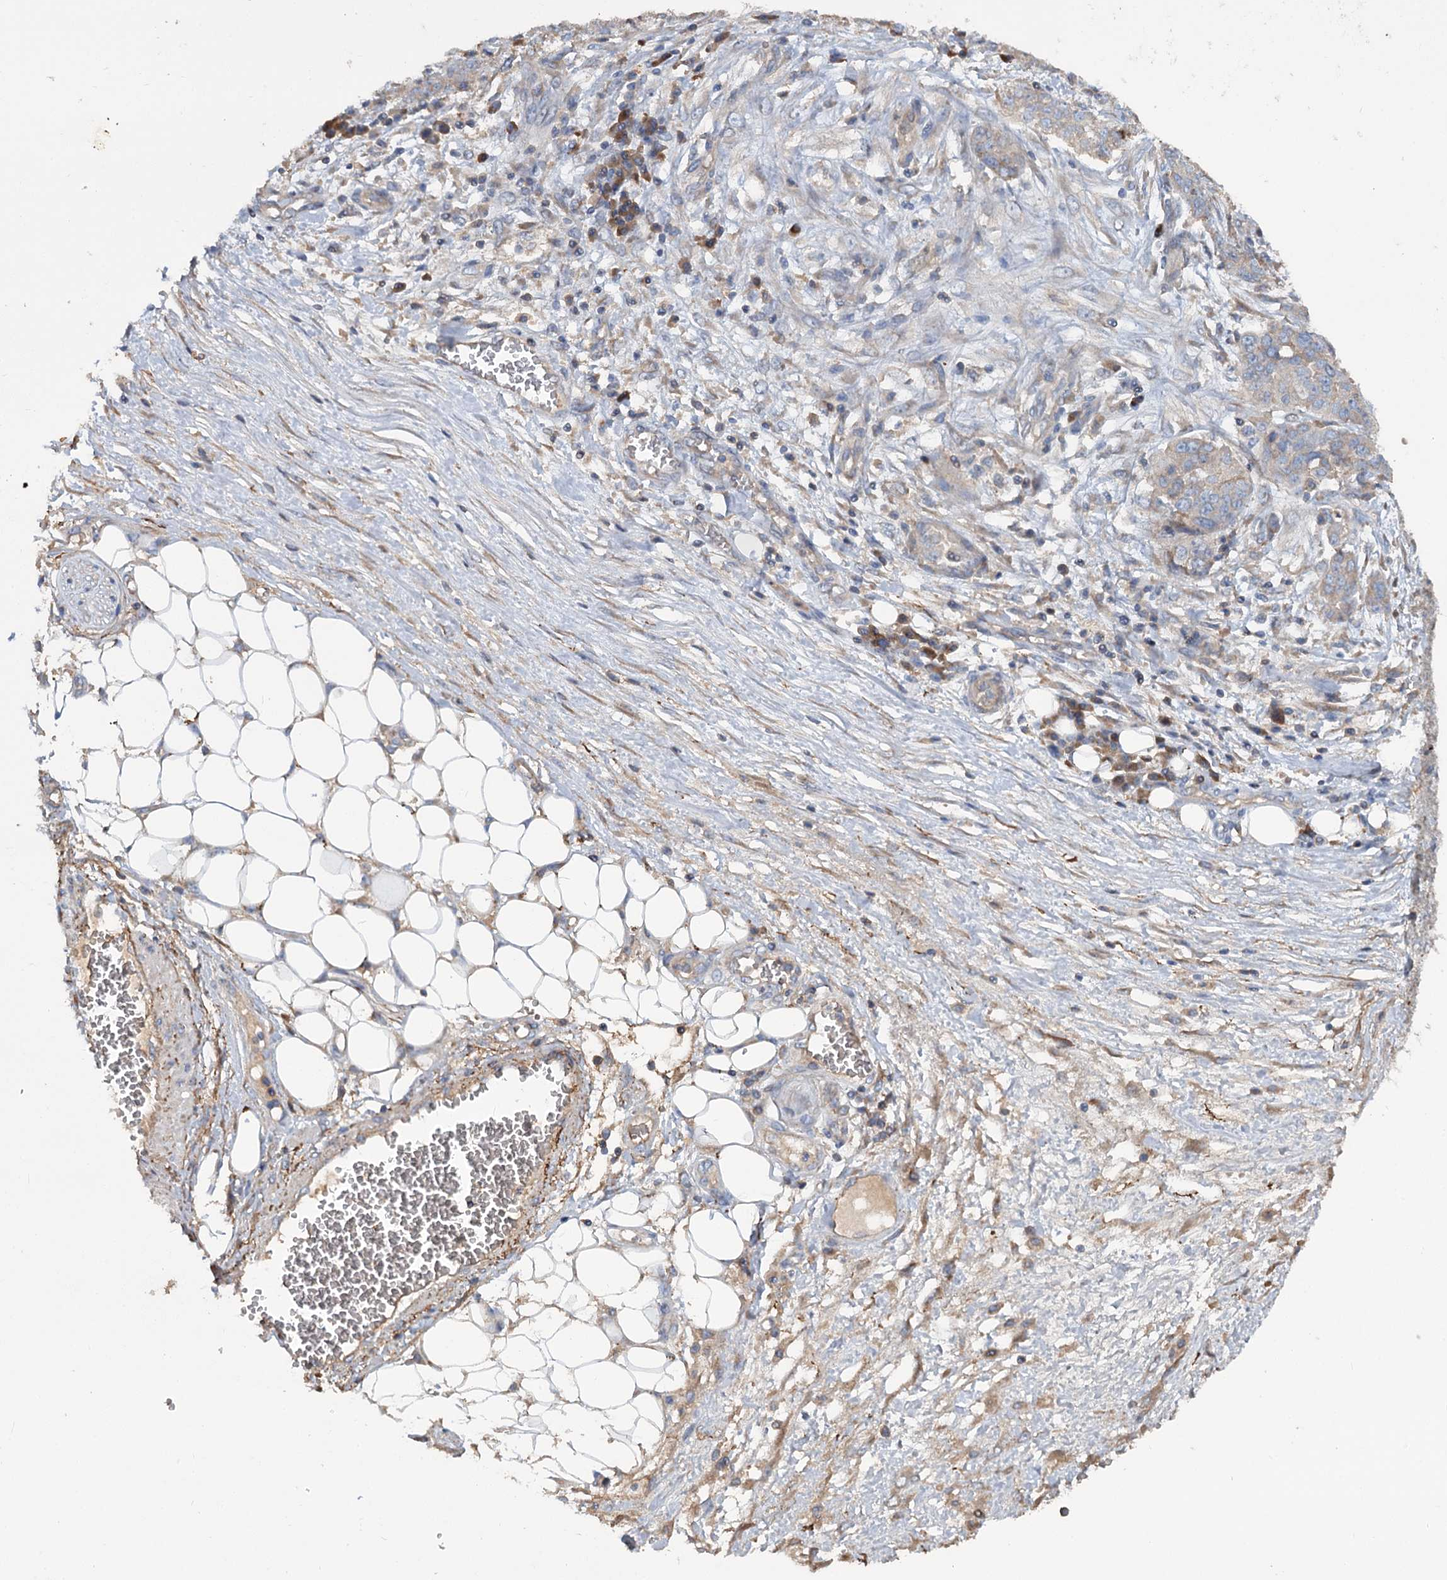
{"staining": {"intensity": "negative", "quantity": "none", "location": "none"}, "tissue": "ovarian cancer", "cell_type": "Tumor cells", "image_type": "cancer", "snomed": [{"axis": "morphology", "description": "Cystadenocarcinoma, serous, NOS"}, {"axis": "topography", "description": "Soft tissue"}, {"axis": "topography", "description": "Ovary"}], "caption": "Human ovarian cancer (serous cystadenocarcinoma) stained for a protein using immunohistochemistry reveals no positivity in tumor cells.", "gene": "URAD", "patient": {"sex": "female", "age": 57}}